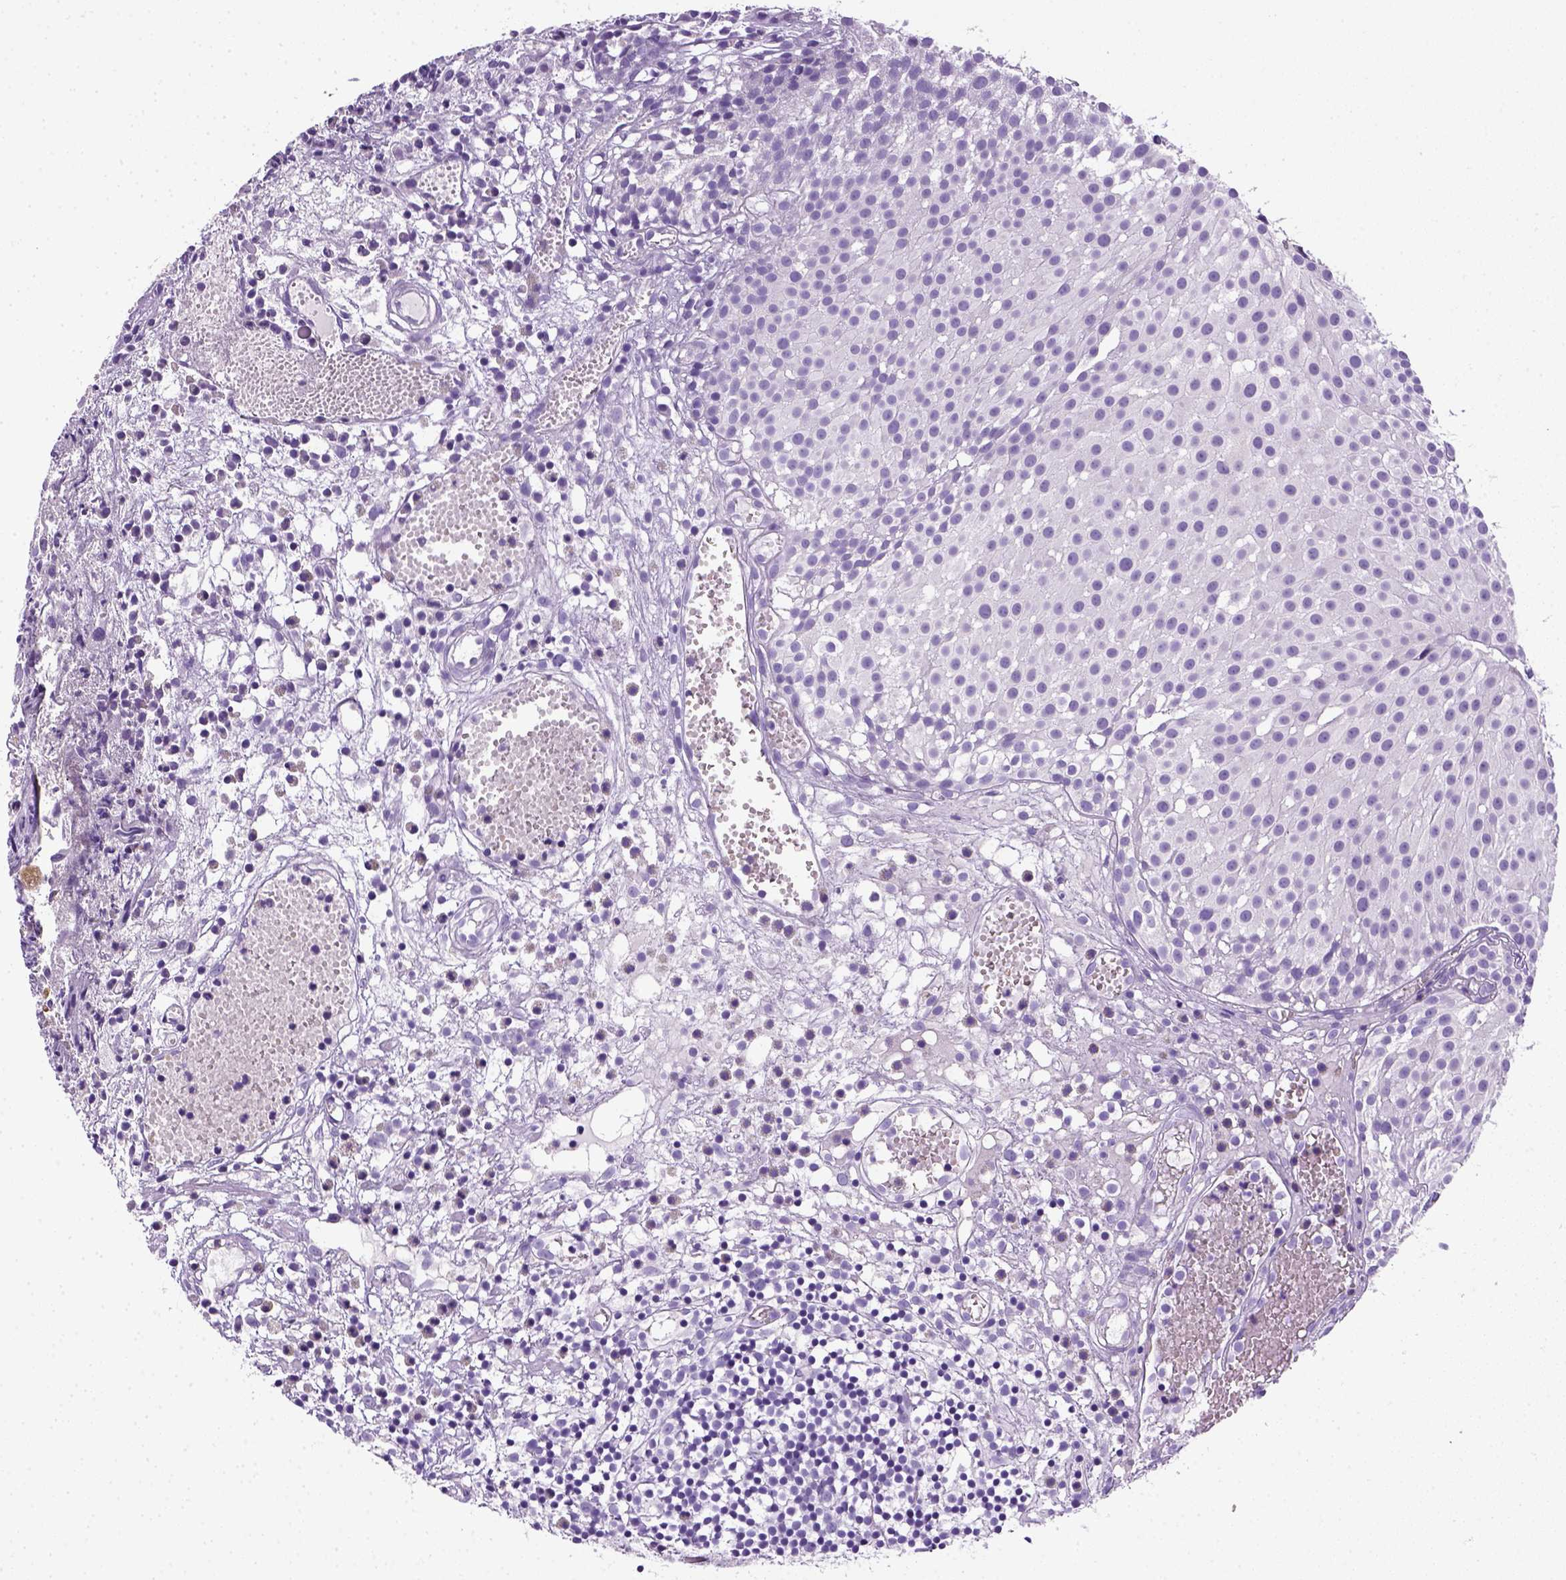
{"staining": {"intensity": "negative", "quantity": "none", "location": "none"}, "tissue": "urothelial cancer", "cell_type": "Tumor cells", "image_type": "cancer", "snomed": [{"axis": "morphology", "description": "Urothelial carcinoma, Low grade"}, {"axis": "topography", "description": "Urinary bladder"}], "caption": "DAB (3,3'-diaminobenzidine) immunohistochemical staining of urothelial carcinoma (low-grade) displays no significant positivity in tumor cells.", "gene": "KRT71", "patient": {"sex": "male", "age": 79}}